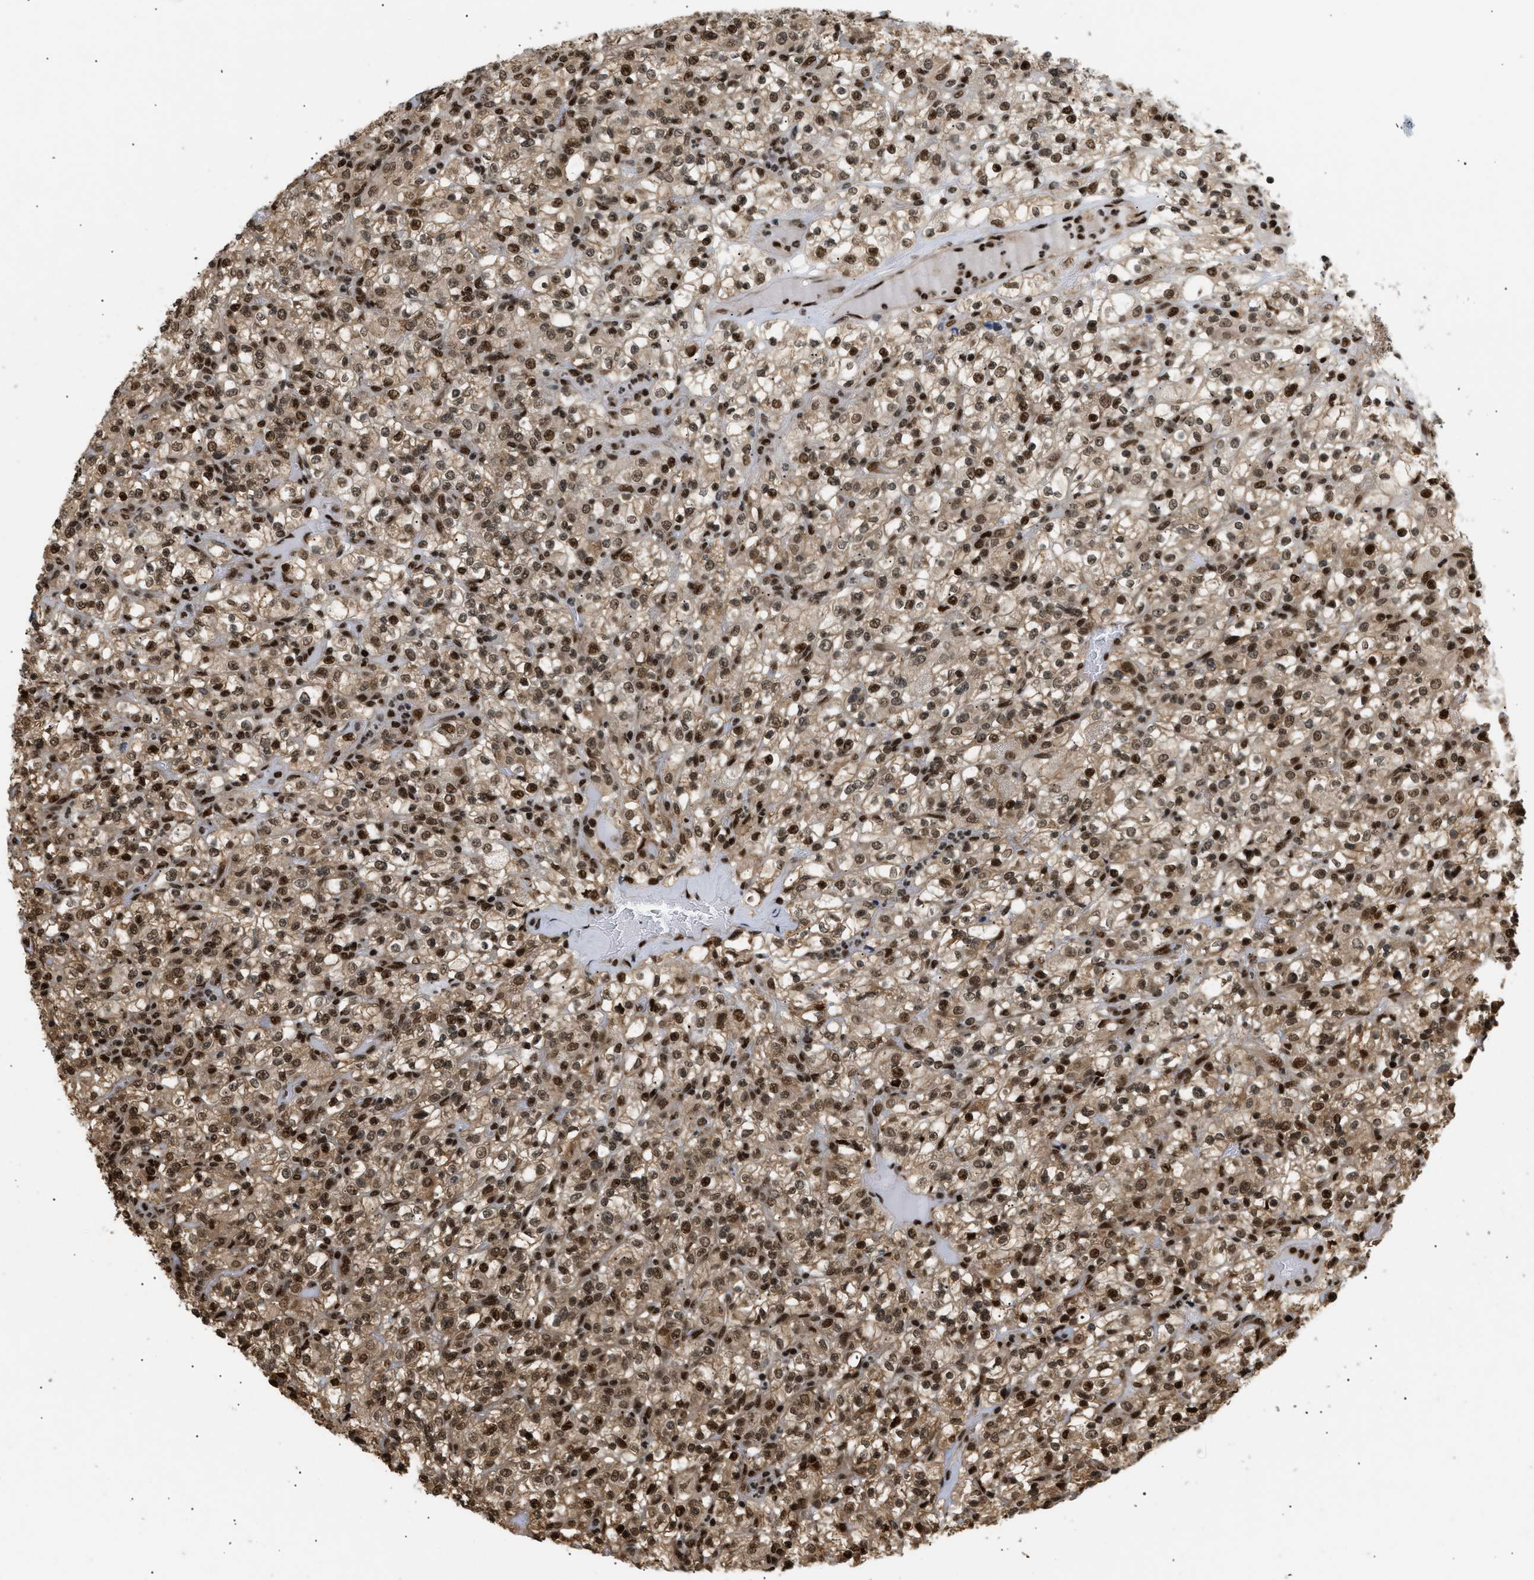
{"staining": {"intensity": "strong", "quantity": ">75%", "location": "cytoplasmic/membranous,nuclear"}, "tissue": "renal cancer", "cell_type": "Tumor cells", "image_type": "cancer", "snomed": [{"axis": "morphology", "description": "Normal tissue, NOS"}, {"axis": "morphology", "description": "Adenocarcinoma, NOS"}, {"axis": "topography", "description": "Kidney"}], "caption": "Immunohistochemical staining of human renal adenocarcinoma shows strong cytoplasmic/membranous and nuclear protein expression in about >75% of tumor cells. (DAB (3,3'-diaminobenzidine) IHC with brightfield microscopy, high magnification).", "gene": "RBM5", "patient": {"sex": "female", "age": 72}}